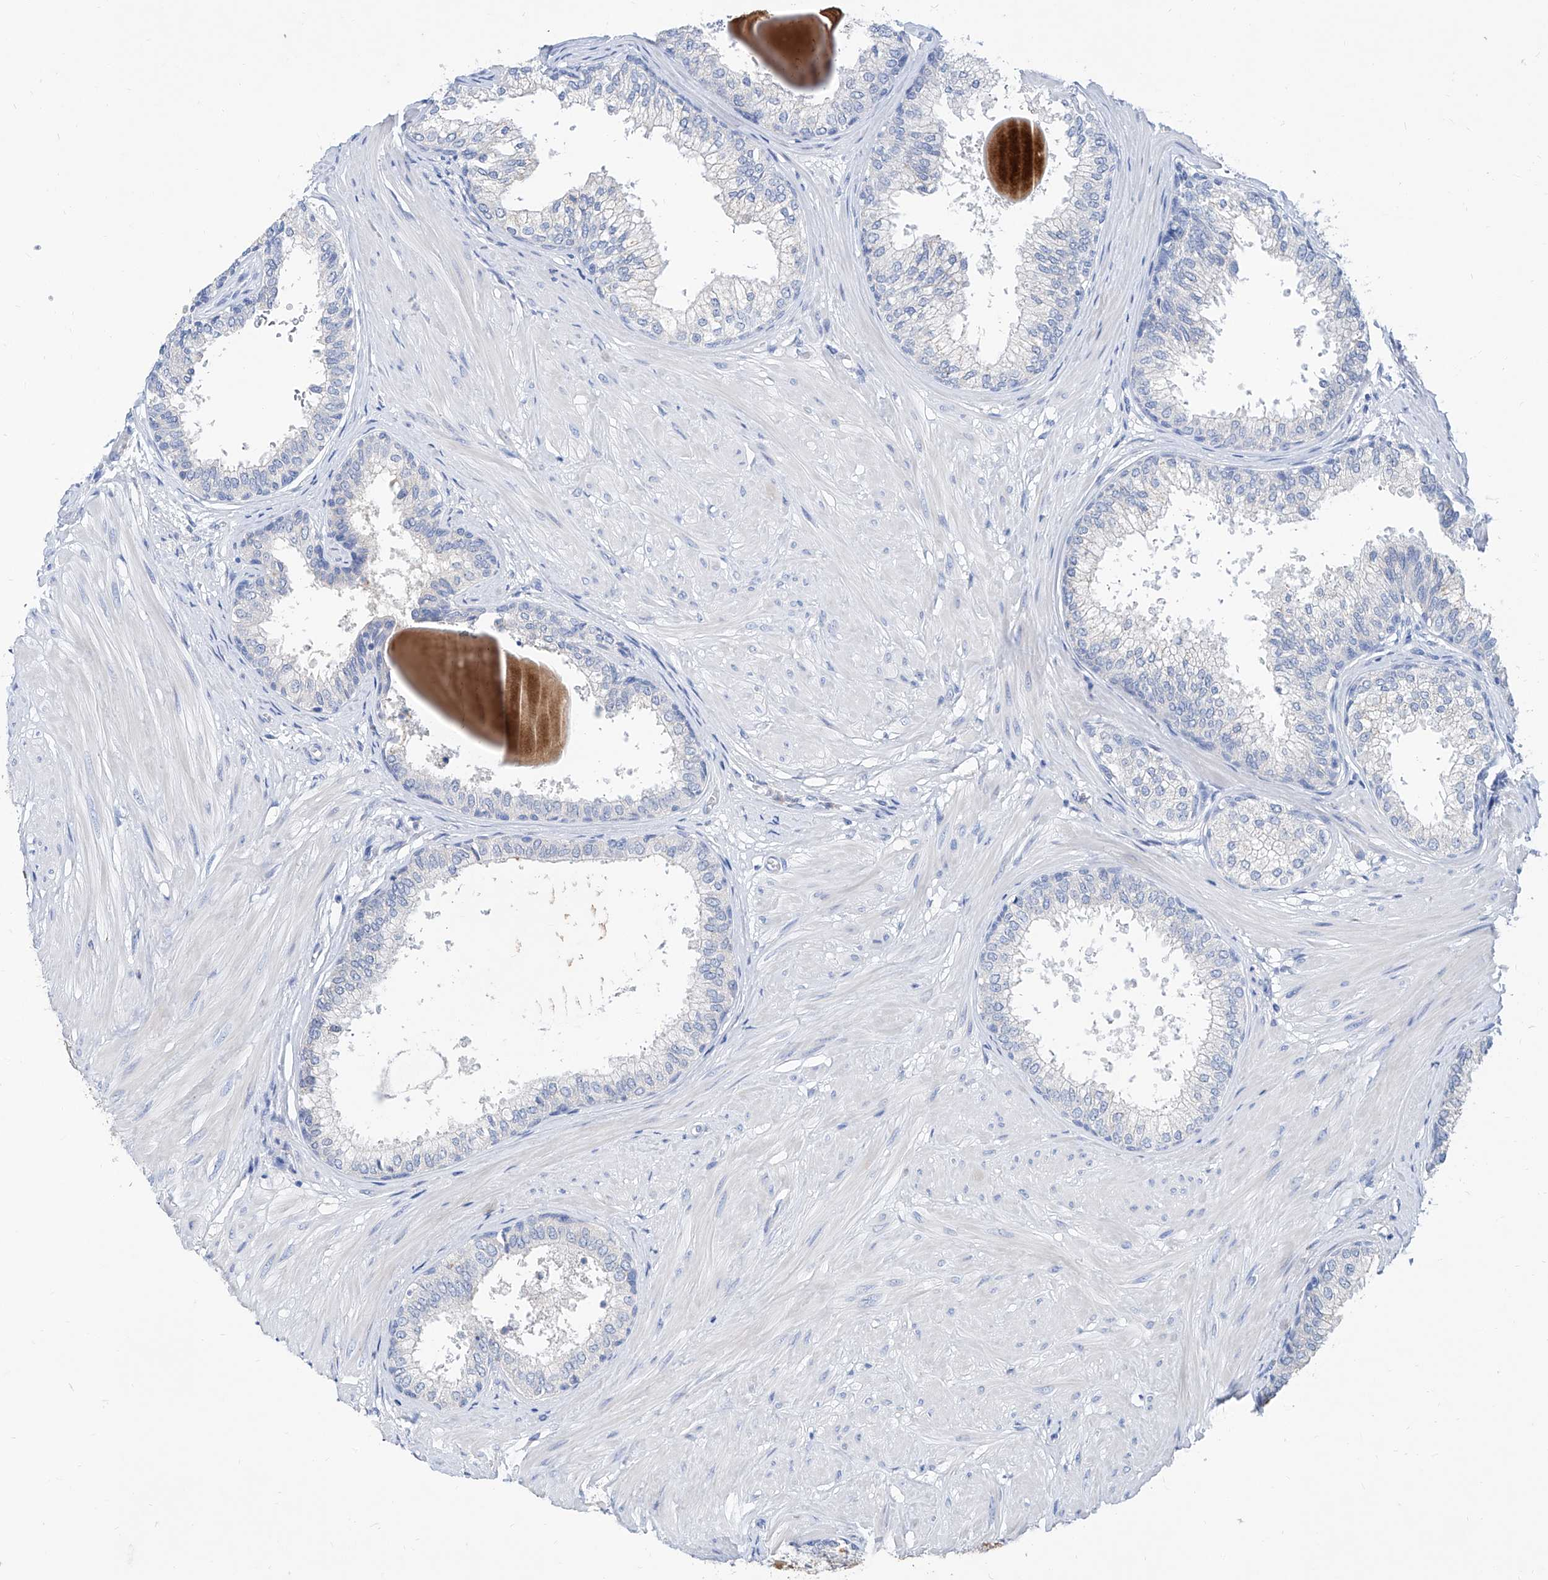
{"staining": {"intensity": "negative", "quantity": "none", "location": "none"}, "tissue": "prostate", "cell_type": "Glandular cells", "image_type": "normal", "snomed": [{"axis": "morphology", "description": "Normal tissue, NOS"}, {"axis": "topography", "description": "Prostate"}], "caption": "Immunohistochemistry photomicrograph of unremarkable human prostate stained for a protein (brown), which demonstrates no positivity in glandular cells.", "gene": "SLC25A29", "patient": {"sex": "male", "age": 48}}